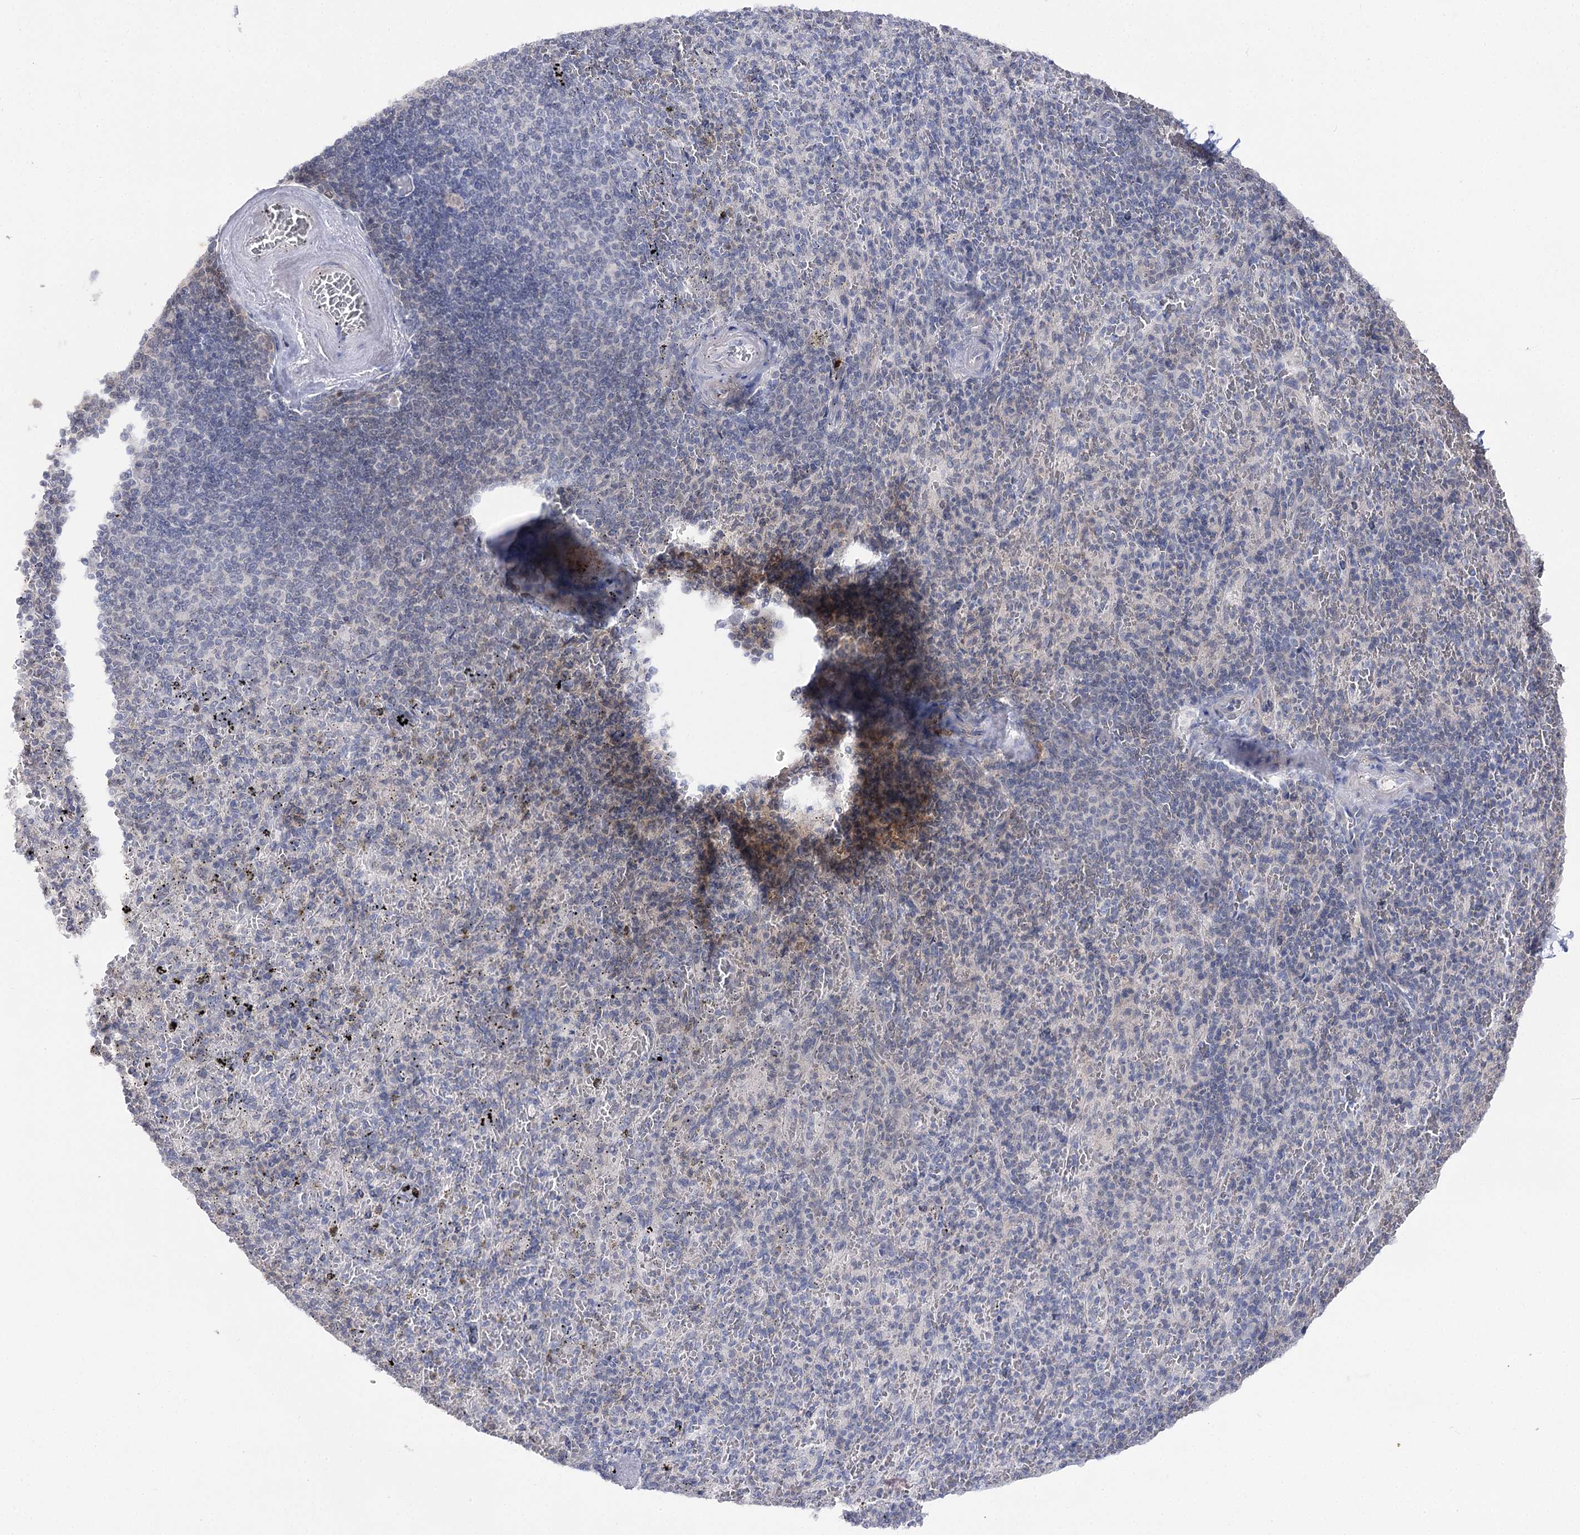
{"staining": {"intensity": "moderate", "quantity": "25%-75%", "location": "cytoplasmic/membranous"}, "tissue": "spleen", "cell_type": "Cells in red pulp", "image_type": "normal", "snomed": [{"axis": "morphology", "description": "Normal tissue, NOS"}, {"axis": "topography", "description": "Spleen"}], "caption": "Cells in red pulp reveal medium levels of moderate cytoplasmic/membranous staining in approximately 25%-75% of cells in benign human spleen. (IHC, brightfield microscopy, high magnification).", "gene": "FAM53B", "patient": {"sex": "male", "age": 82}}